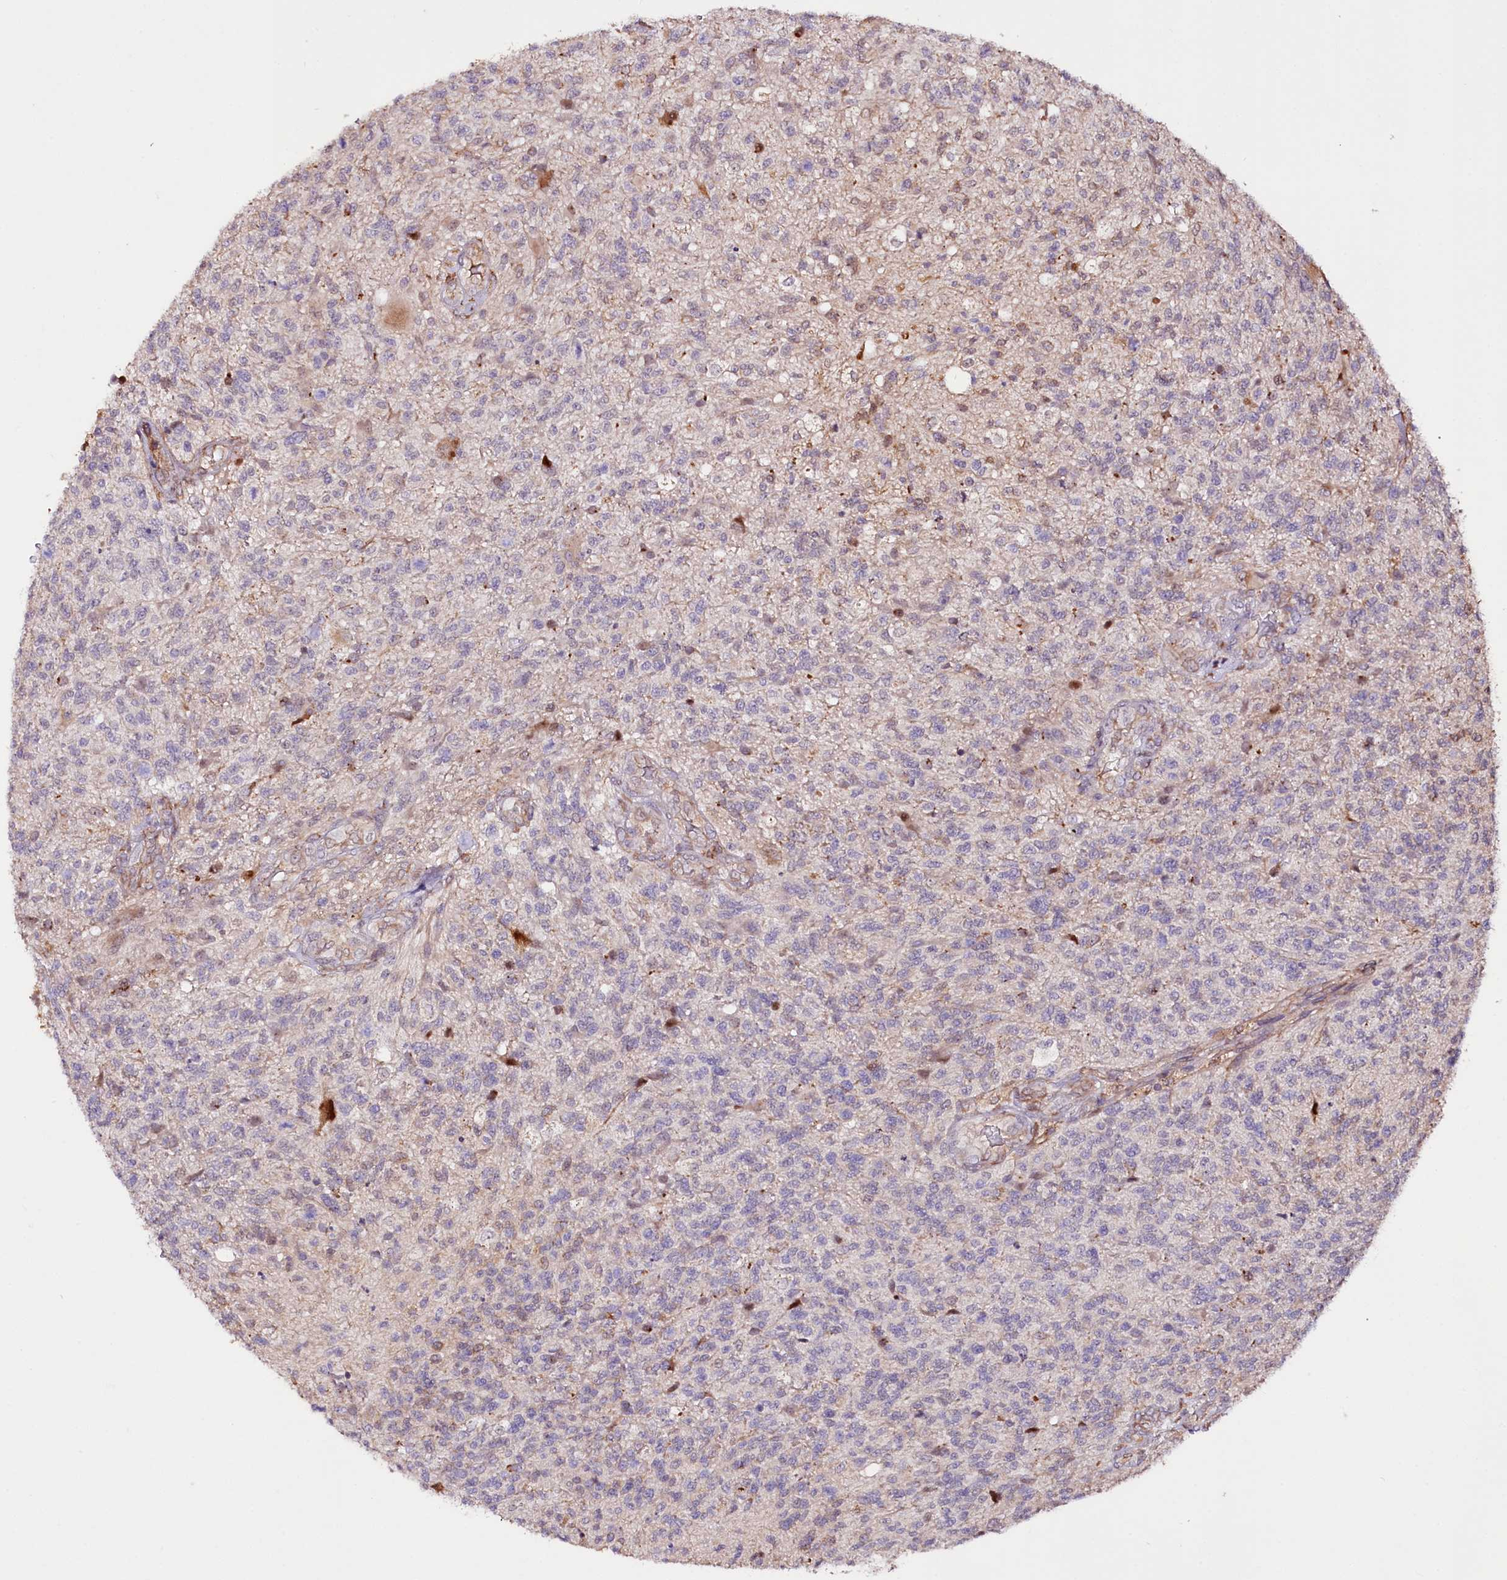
{"staining": {"intensity": "negative", "quantity": "none", "location": "none"}, "tissue": "glioma", "cell_type": "Tumor cells", "image_type": "cancer", "snomed": [{"axis": "morphology", "description": "Glioma, malignant, High grade"}, {"axis": "topography", "description": "Brain"}], "caption": "High-grade glioma (malignant) was stained to show a protein in brown. There is no significant positivity in tumor cells. Nuclei are stained in blue.", "gene": "CUTC", "patient": {"sex": "male", "age": 56}}